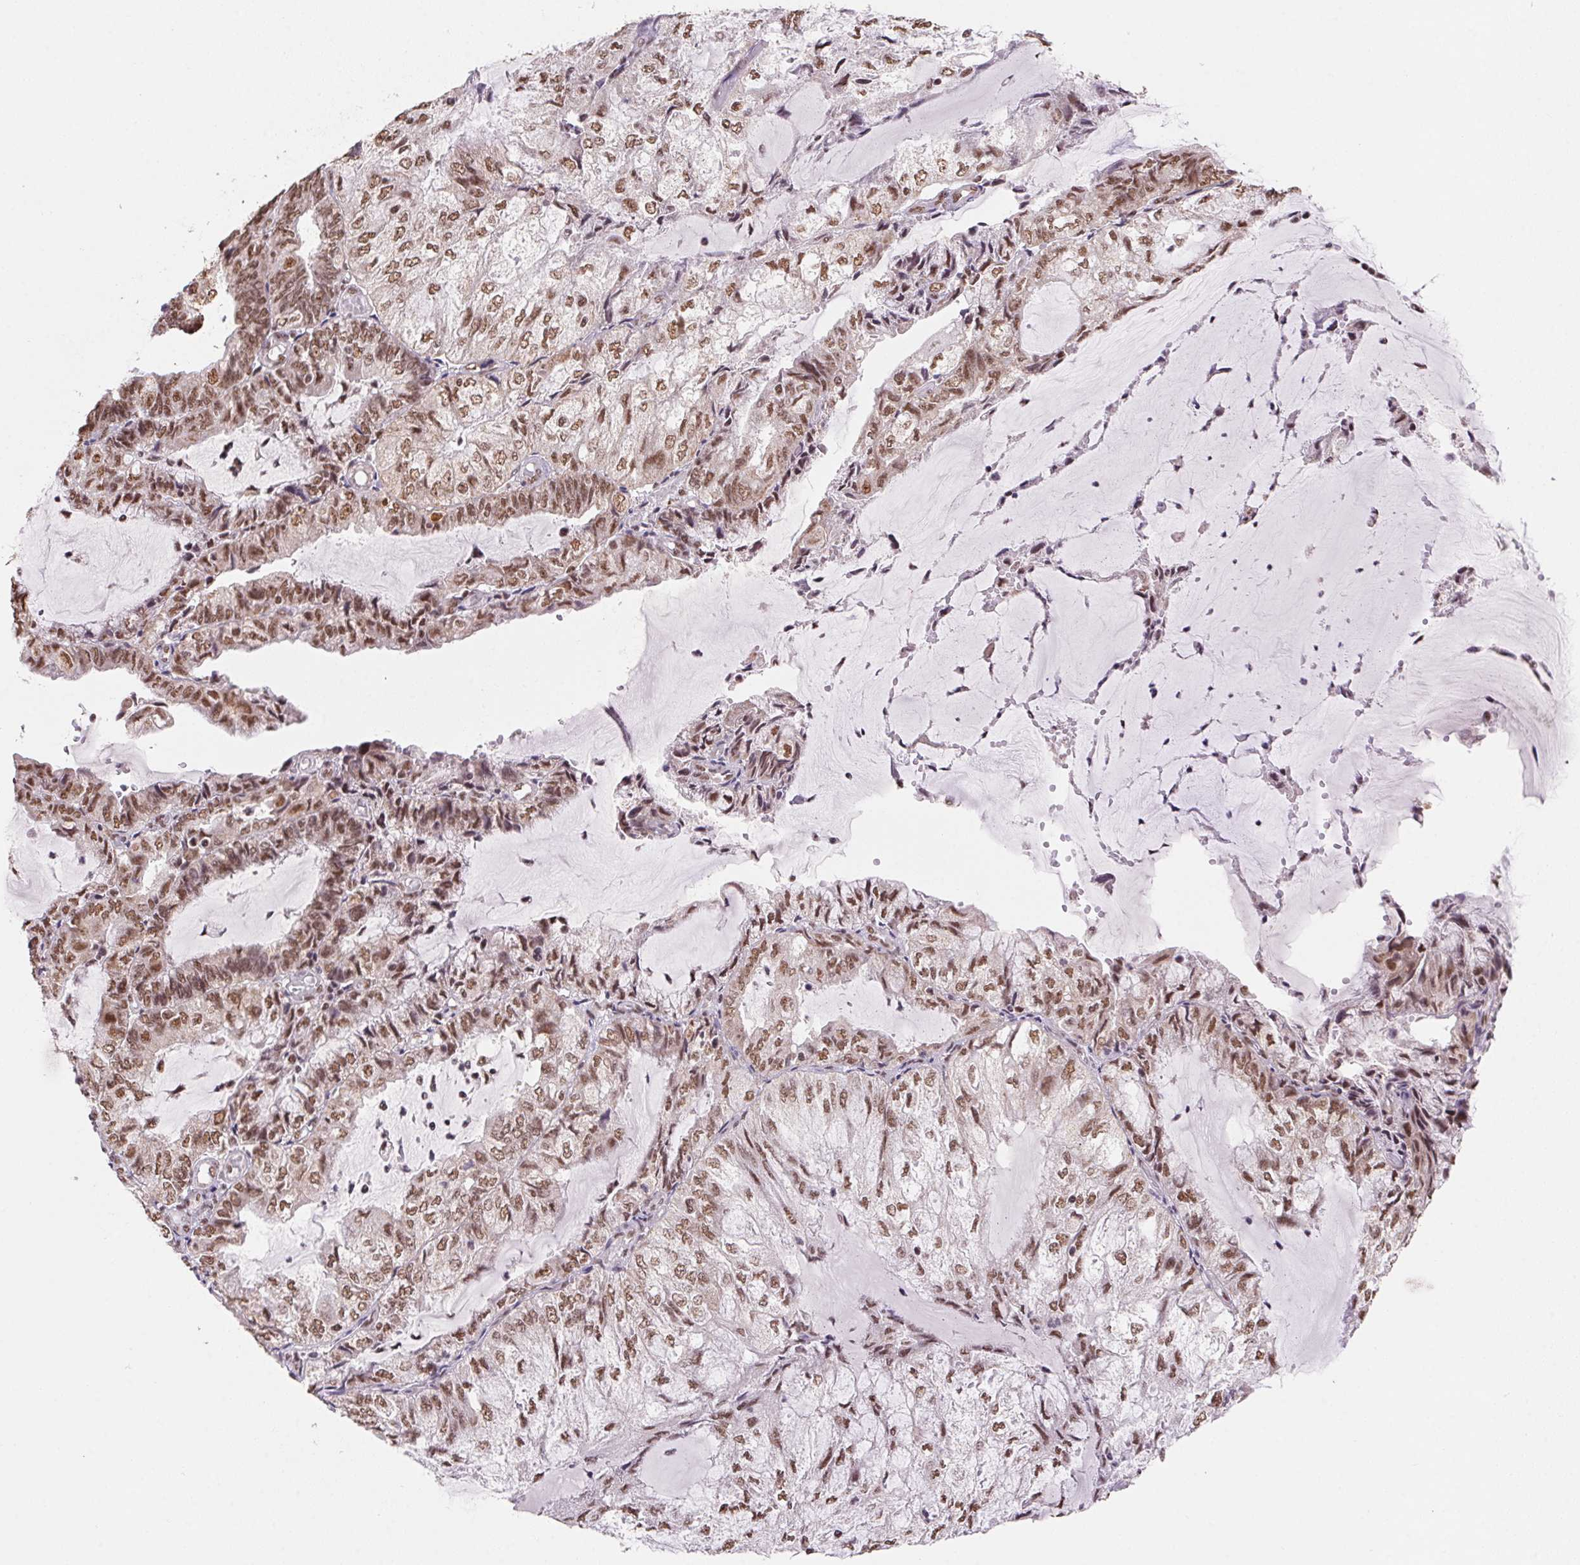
{"staining": {"intensity": "moderate", "quantity": ">75%", "location": "nuclear"}, "tissue": "endometrial cancer", "cell_type": "Tumor cells", "image_type": "cancer", "snomed": [{"axis": "morphology", "description": "Adenocarcinoma, NOS"}, {"axis": "topography", "description": "Endometrium"}], "caption": "Immunohistochemistry (IHC) image of neoplastic tissue: human endometrial adenocarcinoma stained using IHC exhibits medium levels of moderate protein expression localized specifically in the nuclear of tumor cells, appearing as a nuclear brown color.", "gene": "SNRPG", "patient": {"sex": "female", "age": 81}}